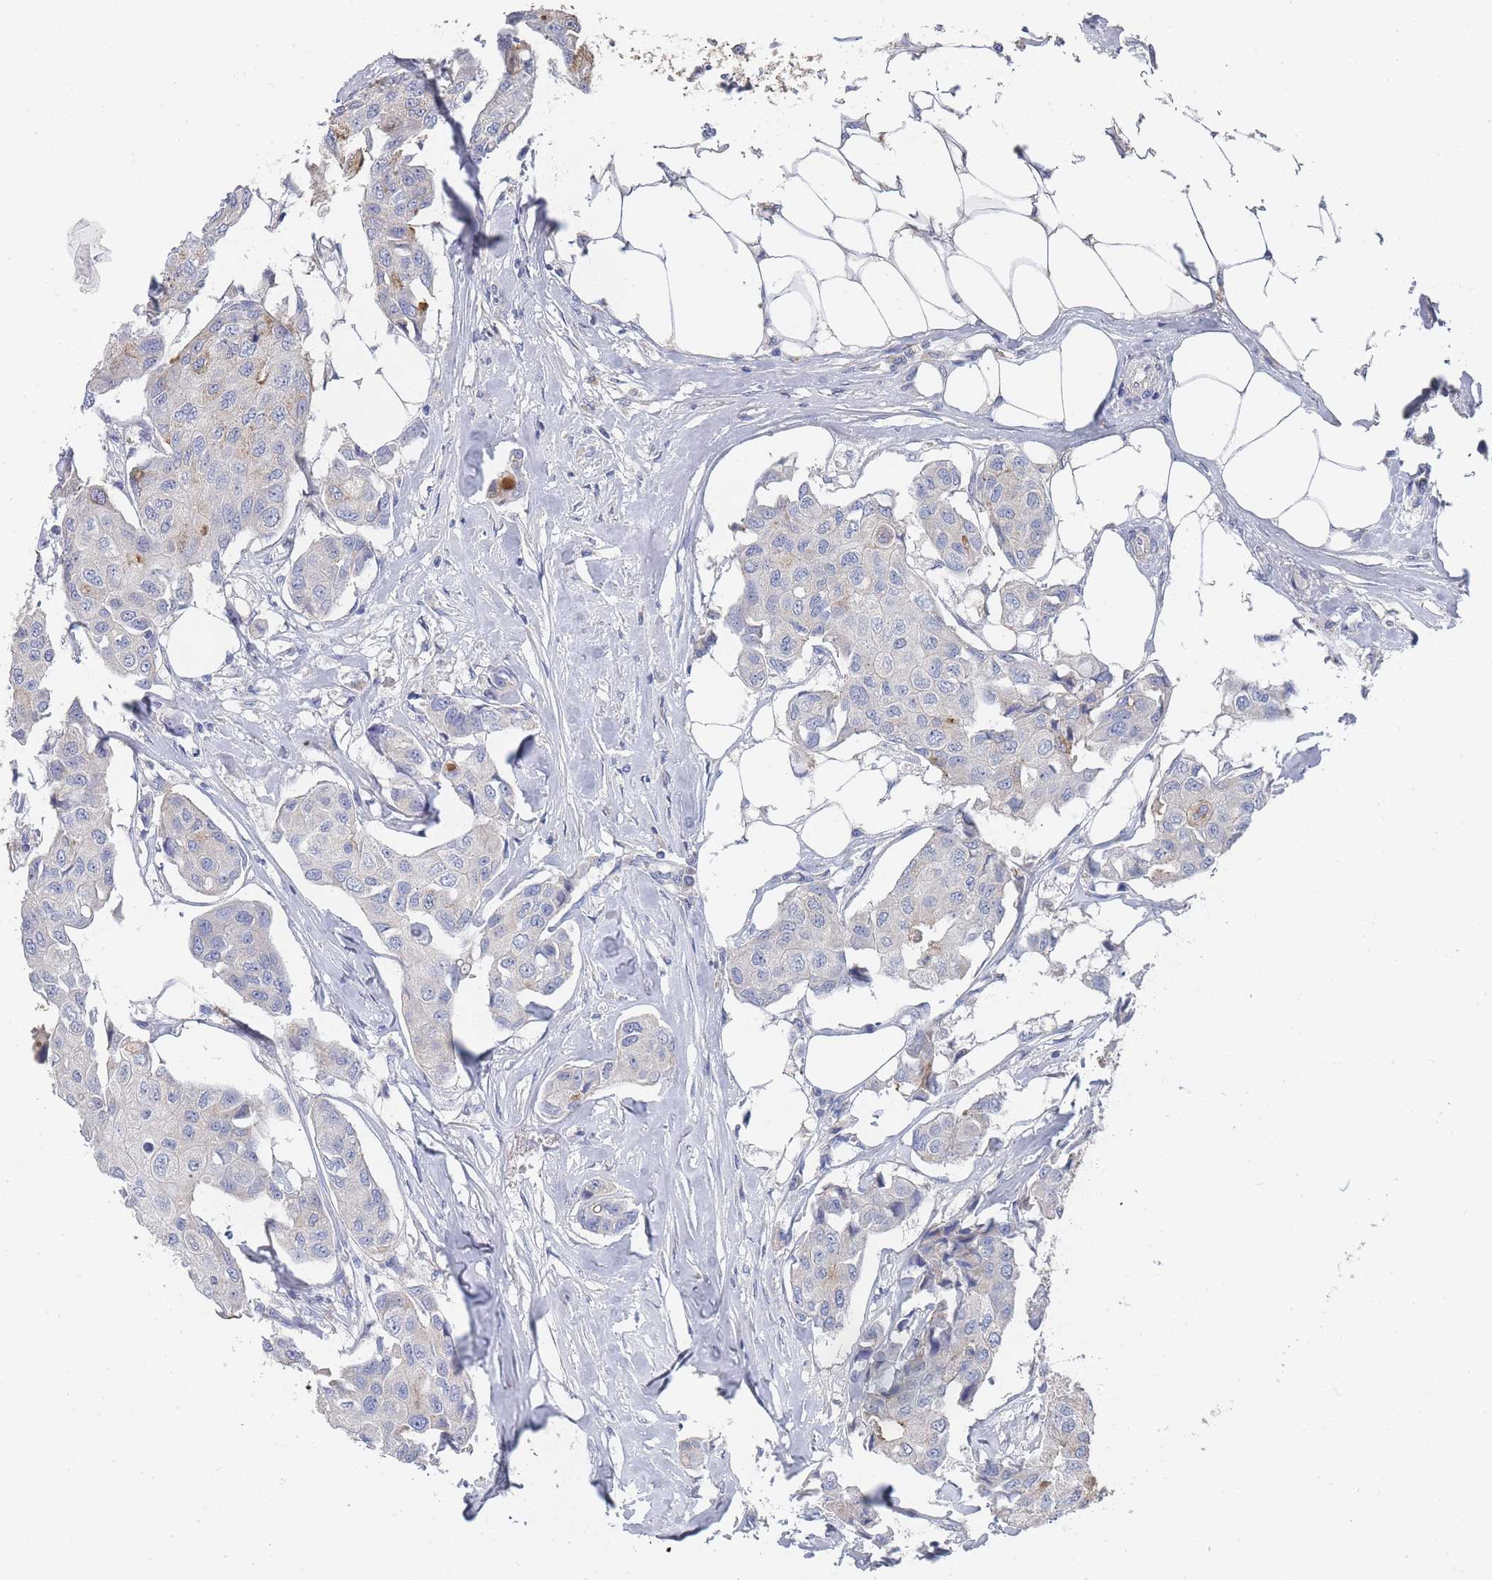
{"staining": {"intensity": "negative", "quantity": "none", "location": "none"}, "tissue": "breast cancer", "cell_type": "Tumor cells", "image_type": "cancer", "snomed": [{"axis": "morphology", "description": "Duct carcinoma"}, {"axis": "topography", "description": "Breast"}, {"axis": "topography", "description": "Lymph node"}], "caption": "Immunohistochemistry (IHC) micrograph of human breast cancer (infiltrating ductal carcinoma) stained for a protein (brown), which exhibits no staining in tumor cells.", "gene": "ACAD11", "patient": {"sex": "female", "age": 80}}